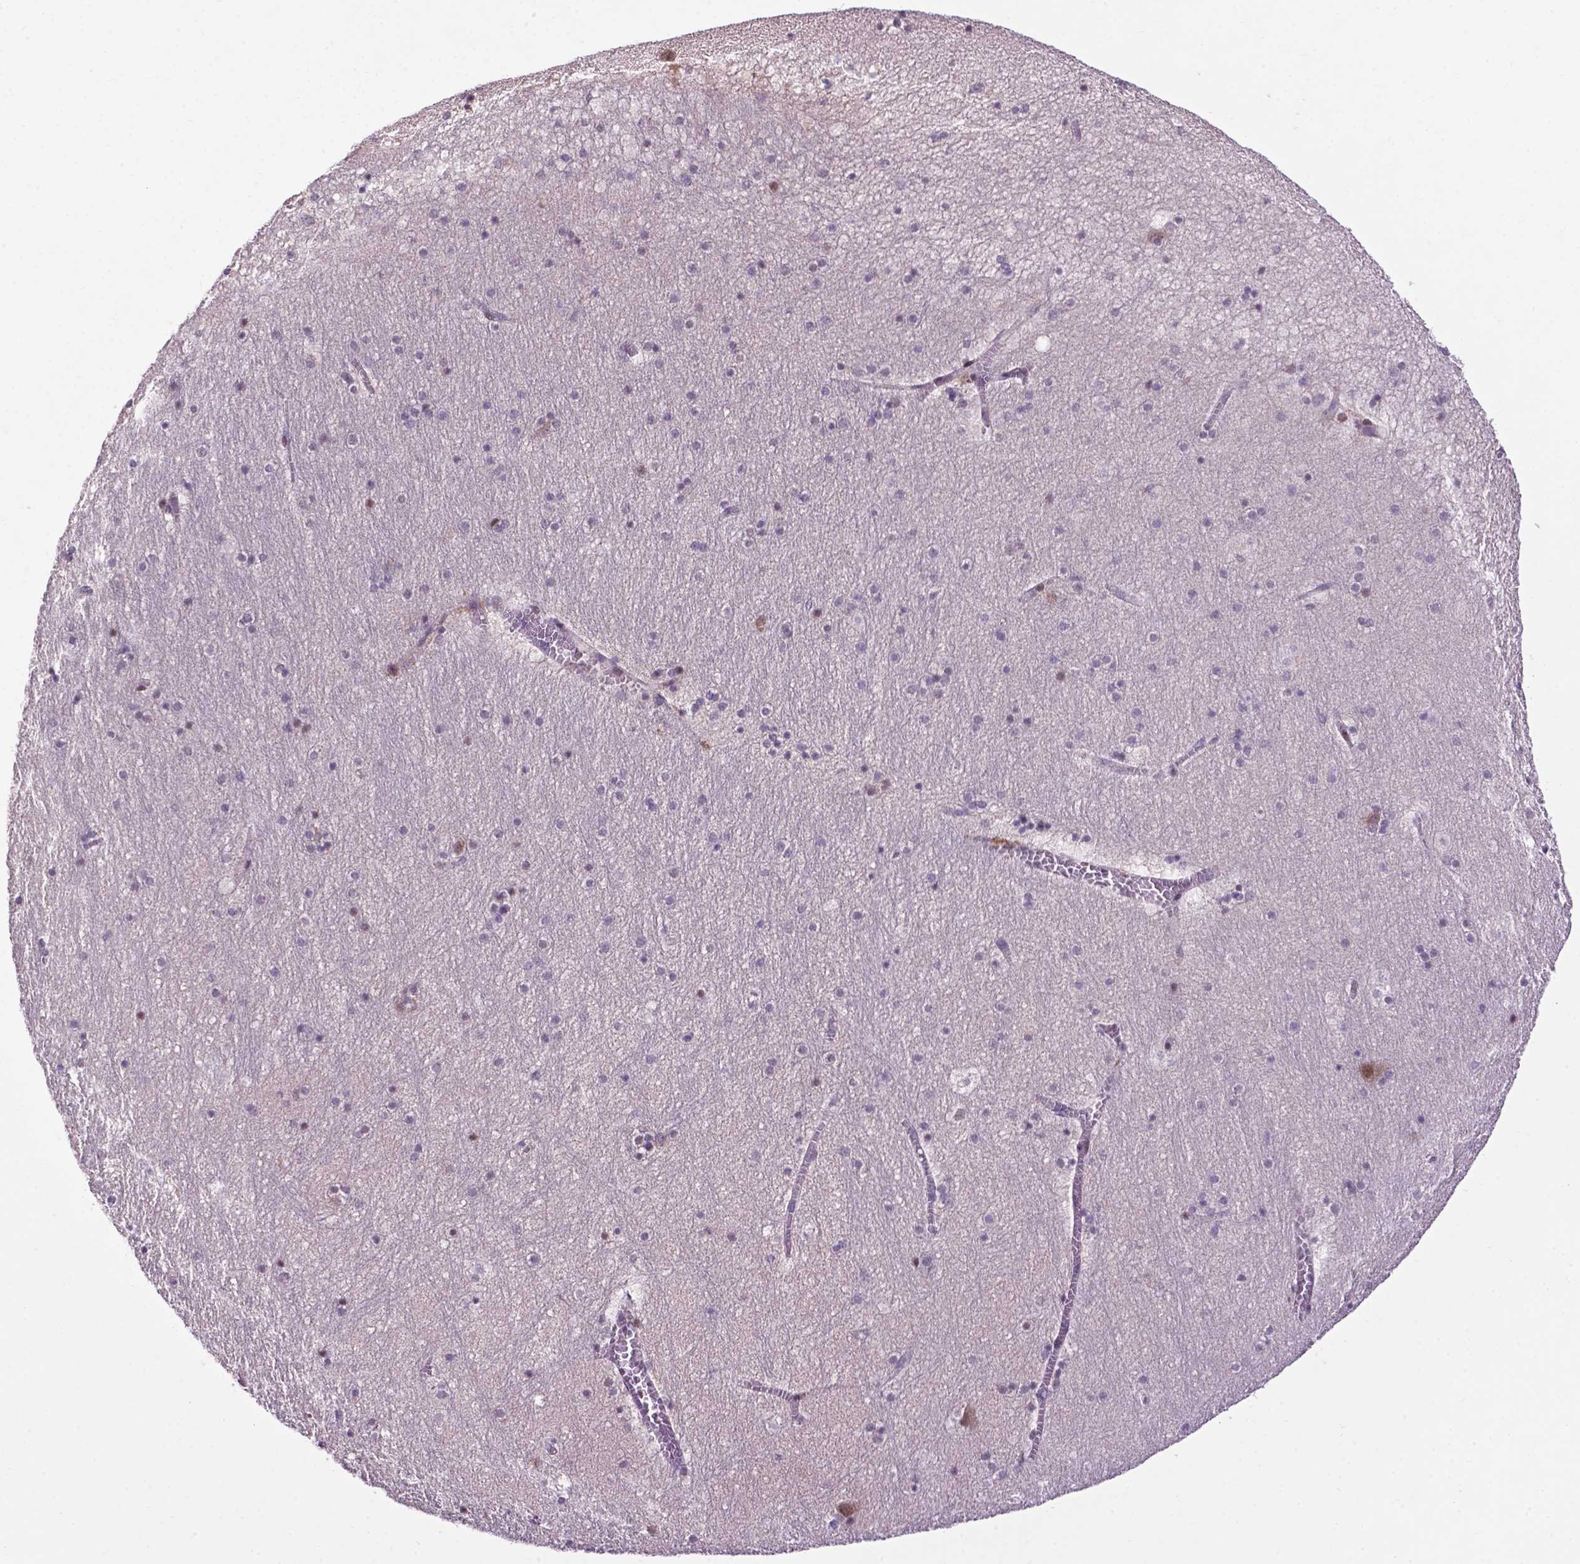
{"staining": {"intensity": "negative", "quantity": "none", "location": "none"}, "tissue": "hippocampus", "cell_type": "Glial cells", "image_type": "normal", "snomed": [{"axis": "morphology", "description": "Normal tissue, NOS"}, {"axis": "topography", "description": "Hippocampus"}], "caption": "Protein analysis of benign hippocampus displays no significant staining in glial cells.", "gene": "SMAD2", "patient": {"sex": "male", "age": 45}}